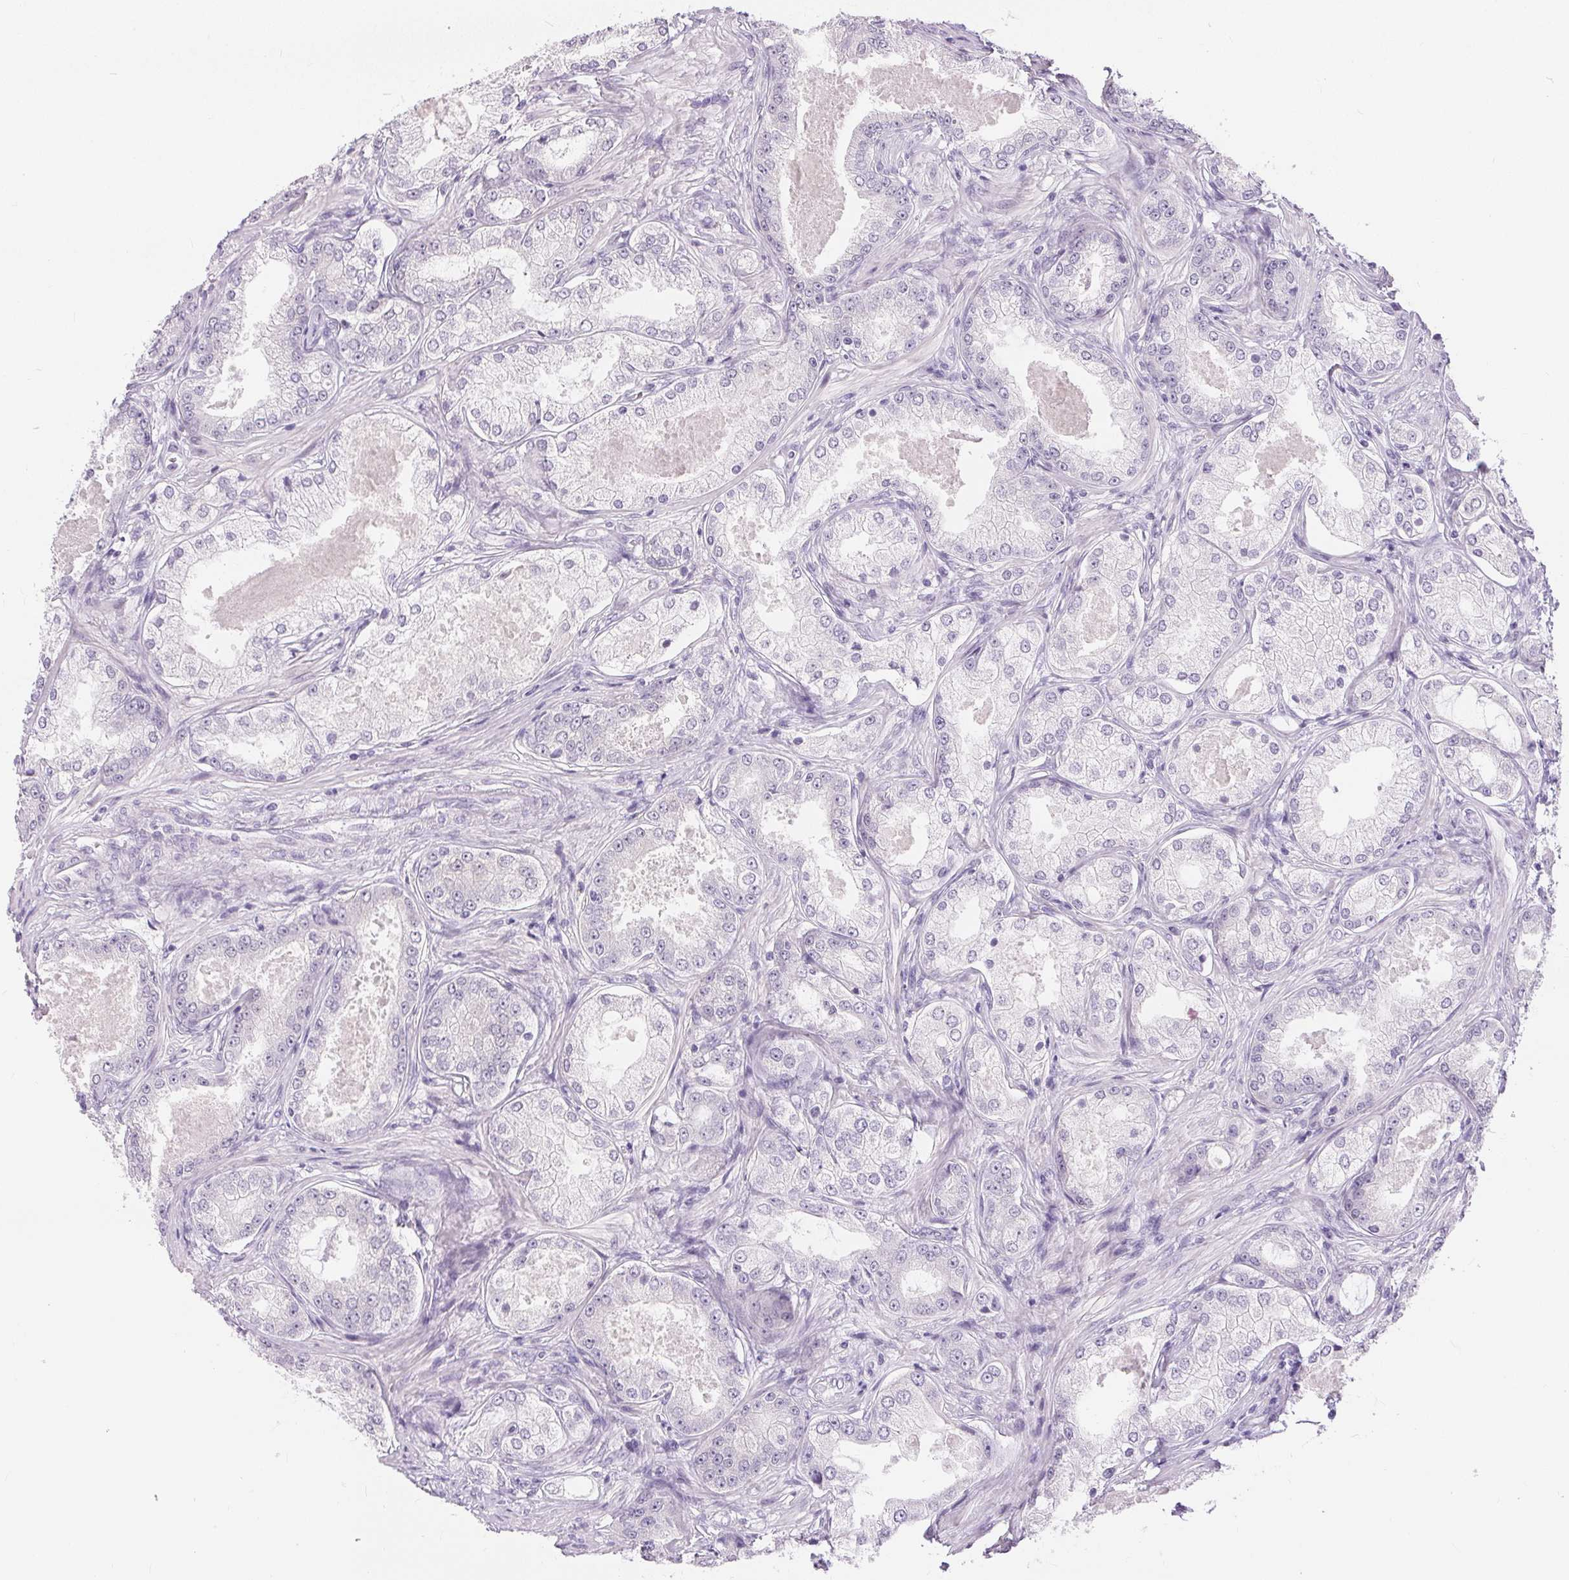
{"staining": {"intensity": "negative", "quantity": "none", "location": "none"}, "tissue": "prostate cancer", "cell_type": "Tumor cells", "image_type": "cancer", "snomed": [{"axis": "morphology", "description": "Adenocarcinoma, Low grade"}, {"axis": "topography", "description": "Prostate"}], "caption": "Prostate cancer (low-grade adenocarcinoma) stained for a protein using IHC demonstrates no expression tumor cells.", "gene": "GBP6", "patient": {"sex": "male", "age": 68}}